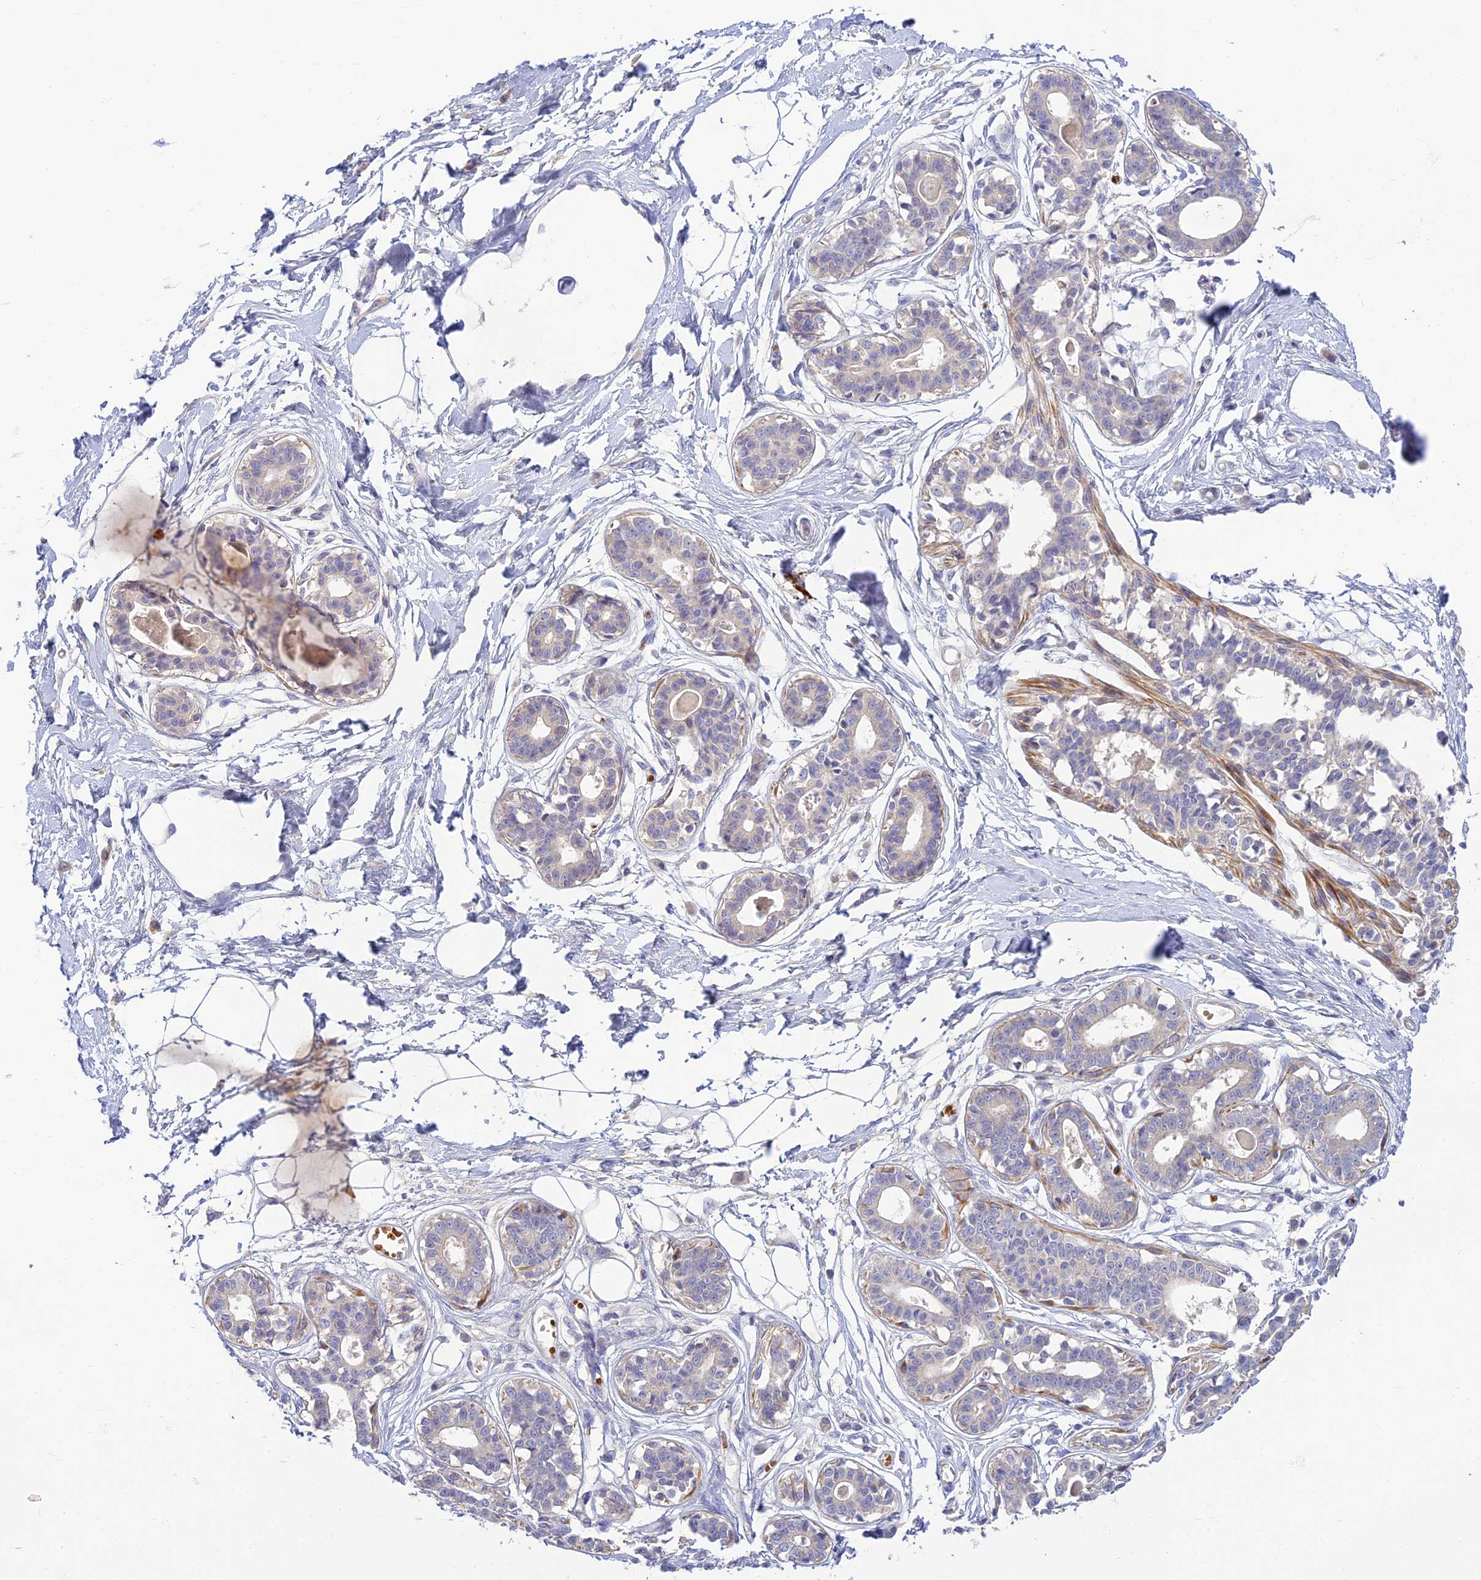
{"staining": {"intensity": "negative", "quantity": "none", "location": "none"}, "tissue": "breast", "cell_type": "Adipocytes", "image_type": "normal", "snomed": [{"axis": "morphology", "description": "Normal tissue, NOS"}, {"axis": "topography", "description": "Breast"}], "caption": "DAB immunohistochemical staining of unremarkable breast shows no significant expression in adipocytes. Brightfield microscopy of IHC stained with DAB (3,3'-diaminobenzidine) (brown) and hematoxylin (blue), captured at high magnification.", "gene": "CLIP4", "patient": {"sex": "female", "age": 45}}